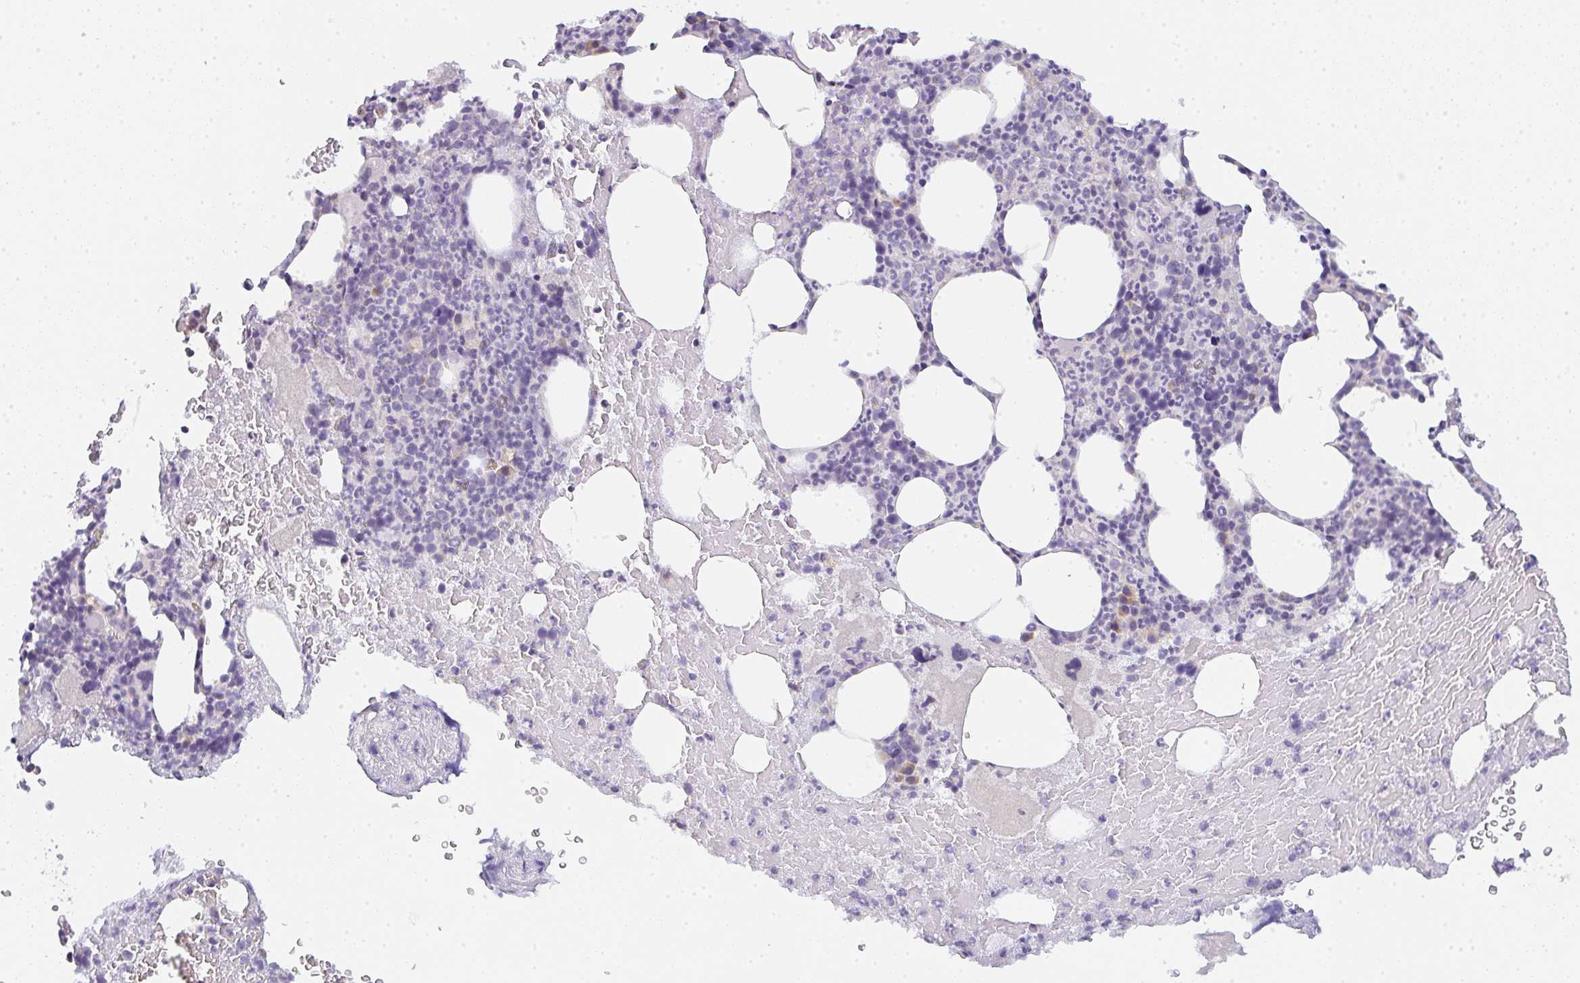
{"staining": {"intensity": "negative", "quantity": "none", "location": "none"}, "tissue": "bone marrow", "cell_type": "Hematopoietic cells", "image_type": "normal", "snomed": [{"axis": "morphology", "description": "Normal tissue, NOS"}, {"axis": "topography", "description": "Bone marrow"}], "caption": "Immunohistochemistry photomicrograph of normal human bone marrow stained for a protein (brown), which shows no expression in hematopoietic cells. (IHC, brightfield microscopy, high magnification).", "gene": "CACNA1S", "patient": {"sex": "female", "age": 59}}